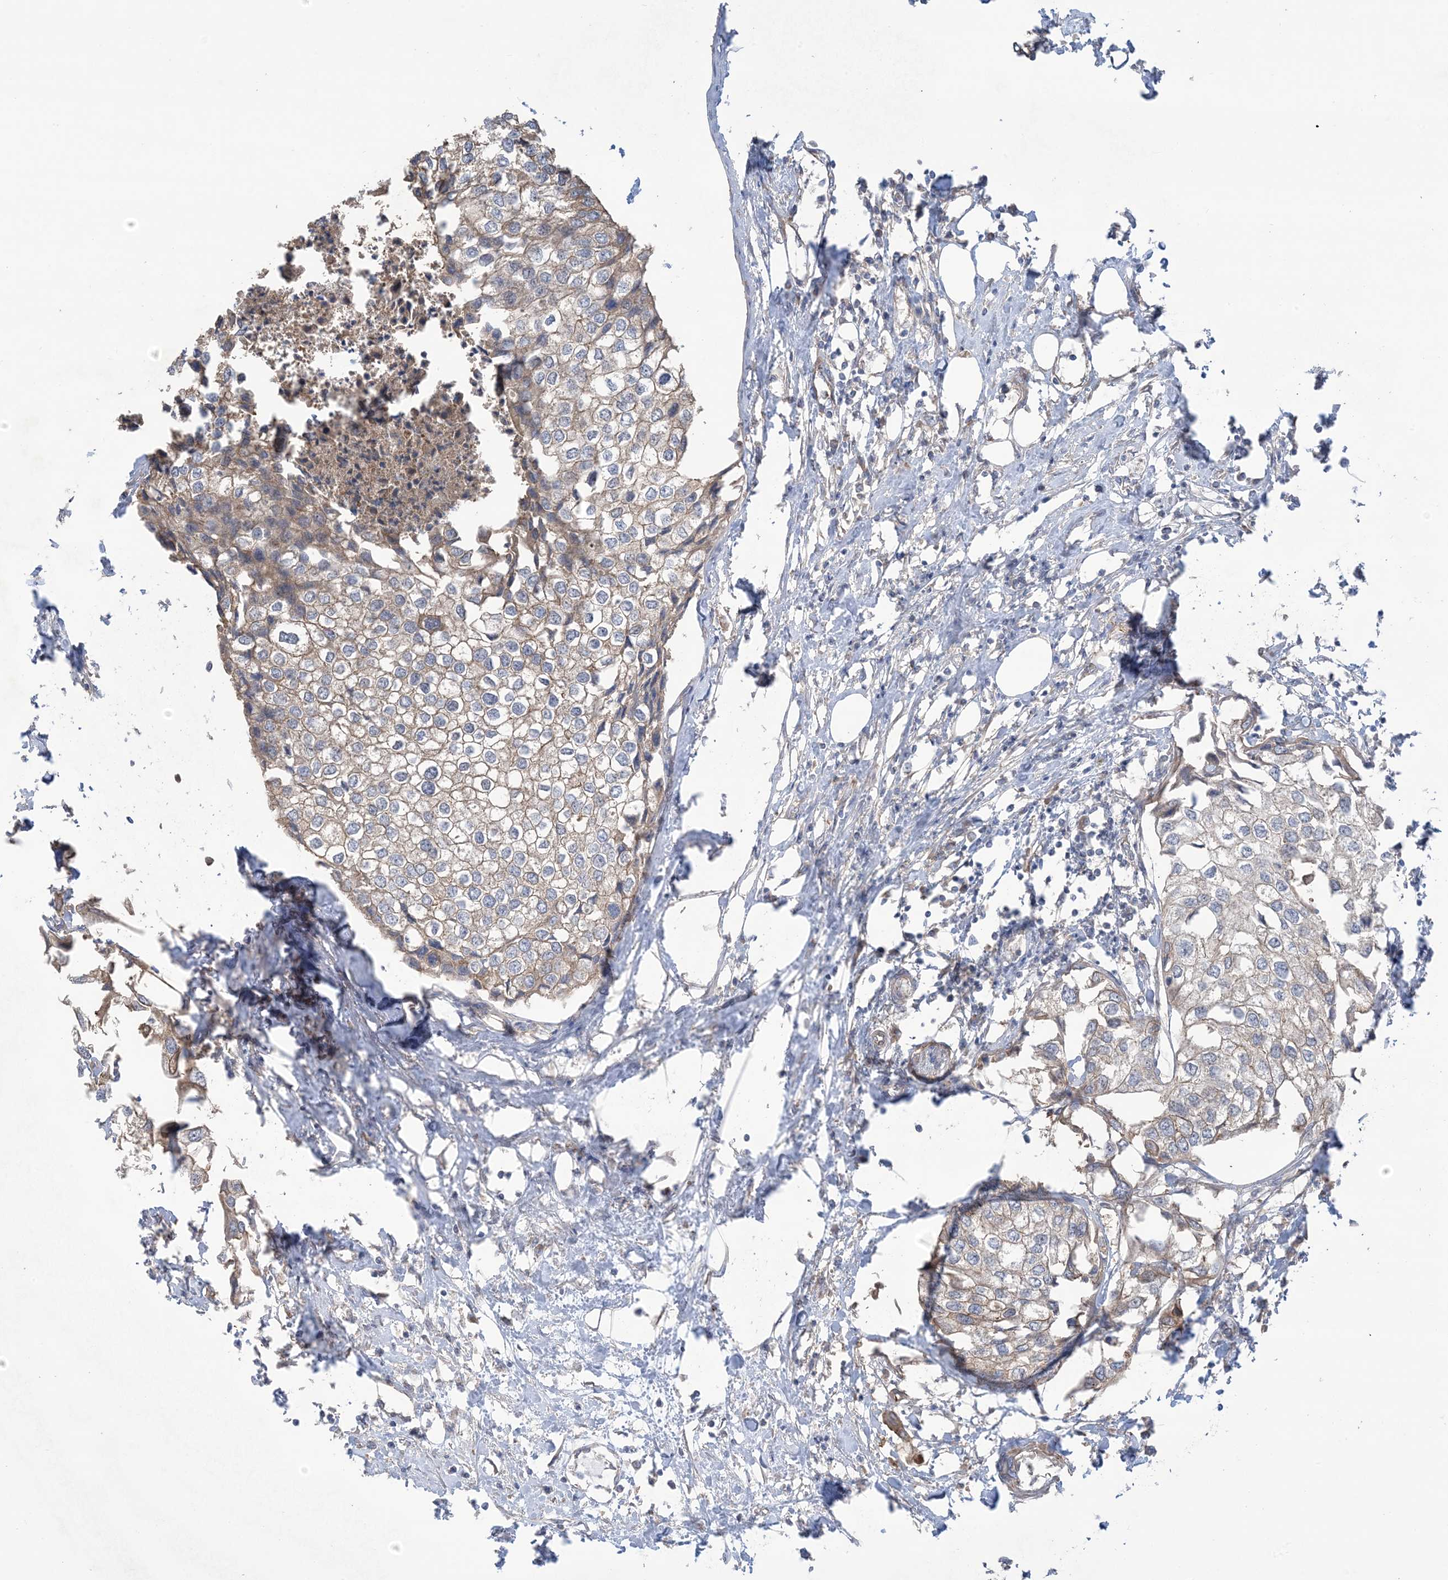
{"staining": {"intensity": "weak", "quantity": "25%-75%", "location": "cytoplasmic/membranous"}, "tissue": "urothelial cancer", "cell_type": "Tumor cells", "image_type": "cancer", "snomed": [{"axis": "morphology", "description": "Urothelial carcinoma, High grade"}, {"axis": "topography", "description": "Urinary bladder"}], "caption": "Tumor cells show weak cytoplasmic/membranous staining in about 25%-75% of cells in urothelial carcinoma (high-grade).", "gene": "CCNY", "patient": {"sex": "male", "age": 64}}